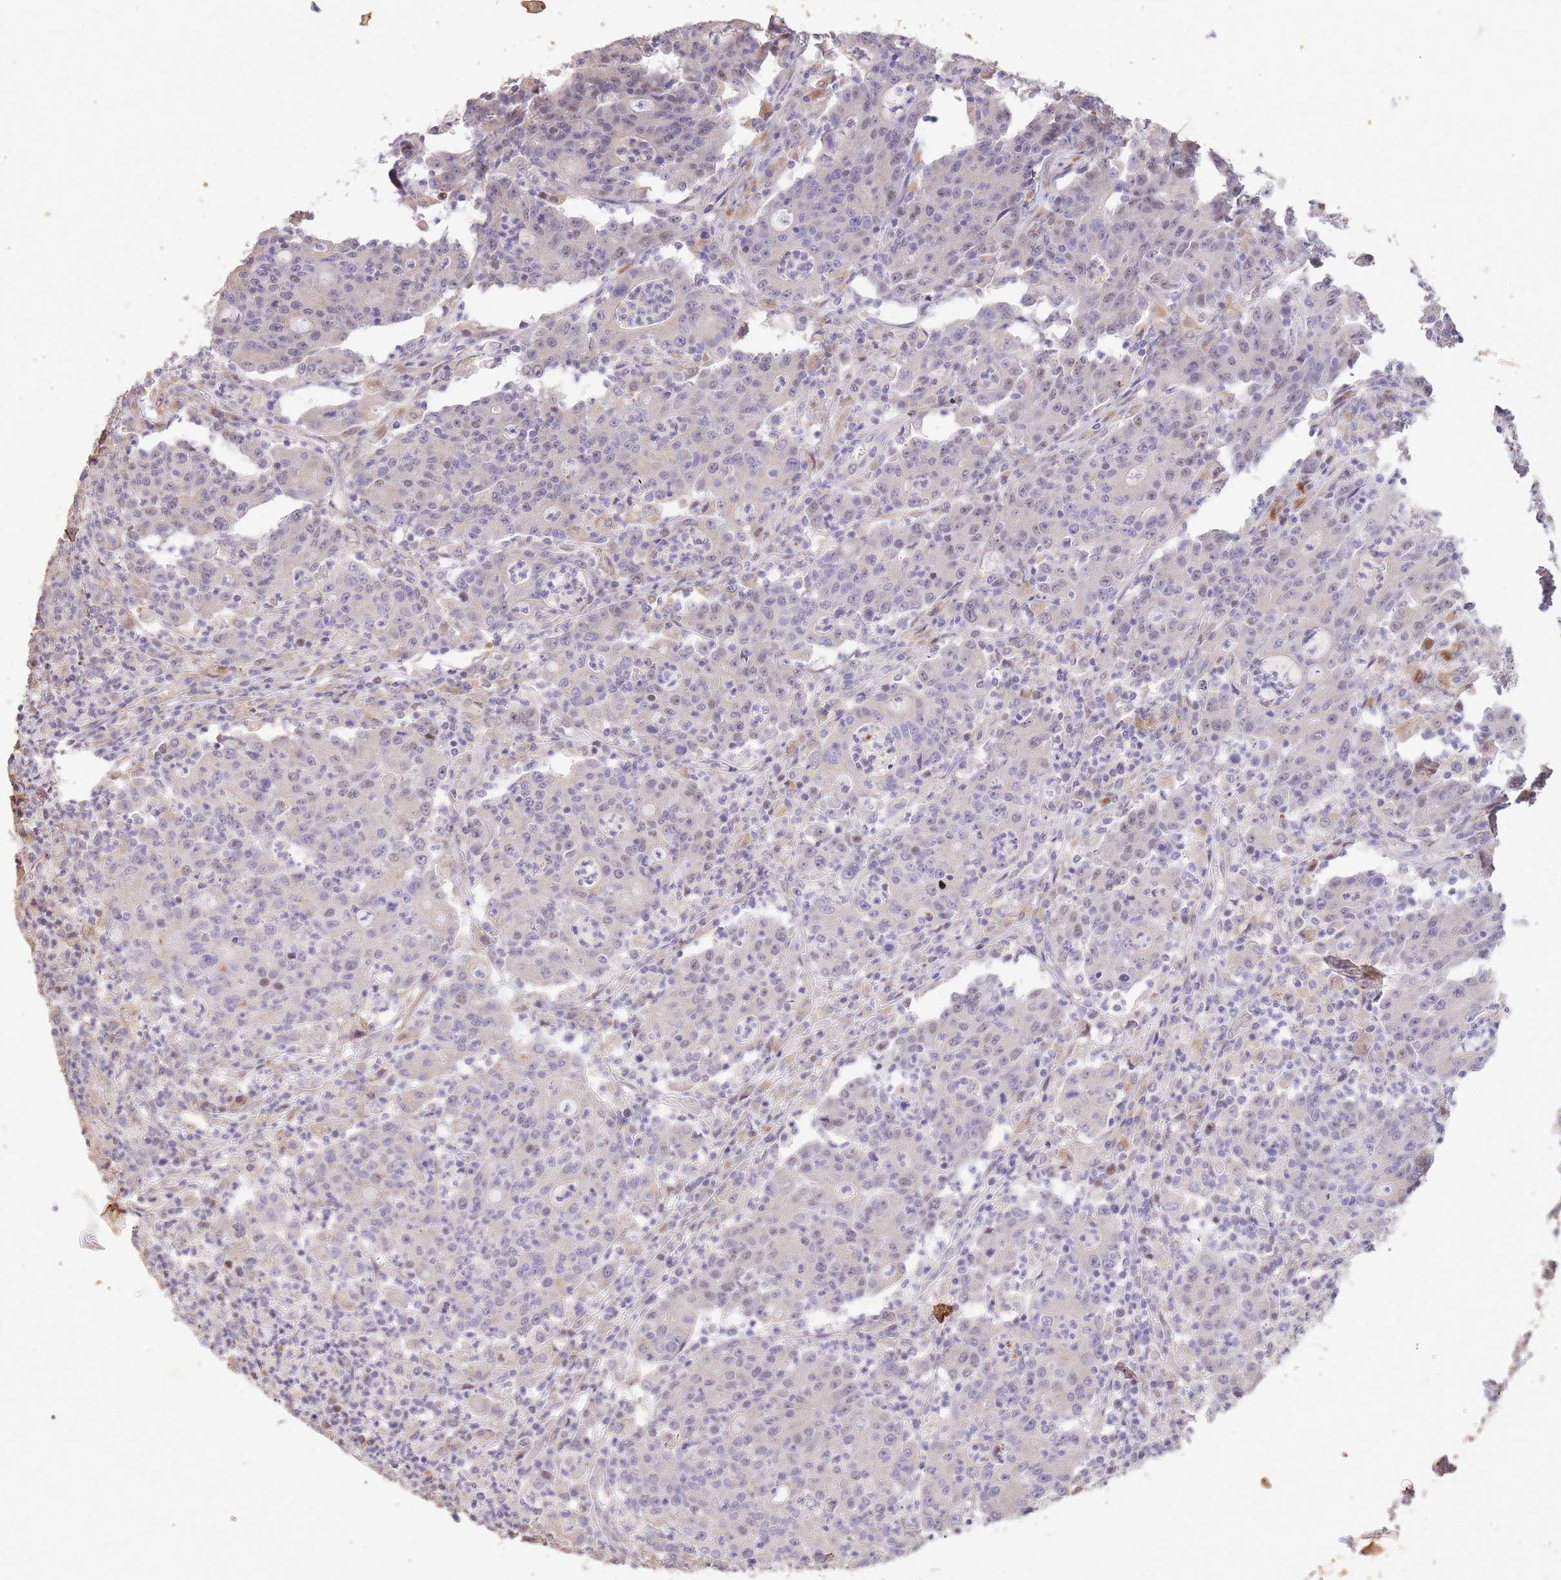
{"staining": {"intensity": "moderate", "quantity": "<25%", "location": "nuclear"}, "tissue": "colorectal cancer", "cell_type": "Tumor cells", "image_type": "cancer", "snomed": [{"axis": "morphology", "description": "Adenocarcinoma, NOS"}, {"axis": "topography", "description": "Colon"}], "caption": "Protein expression analysis of human colorectal cancer reveals moderate nuclear expression in approximately <25% of tumor cells.", "gene": "RGS14", "patient": {"sex": "male", "age": 83}}